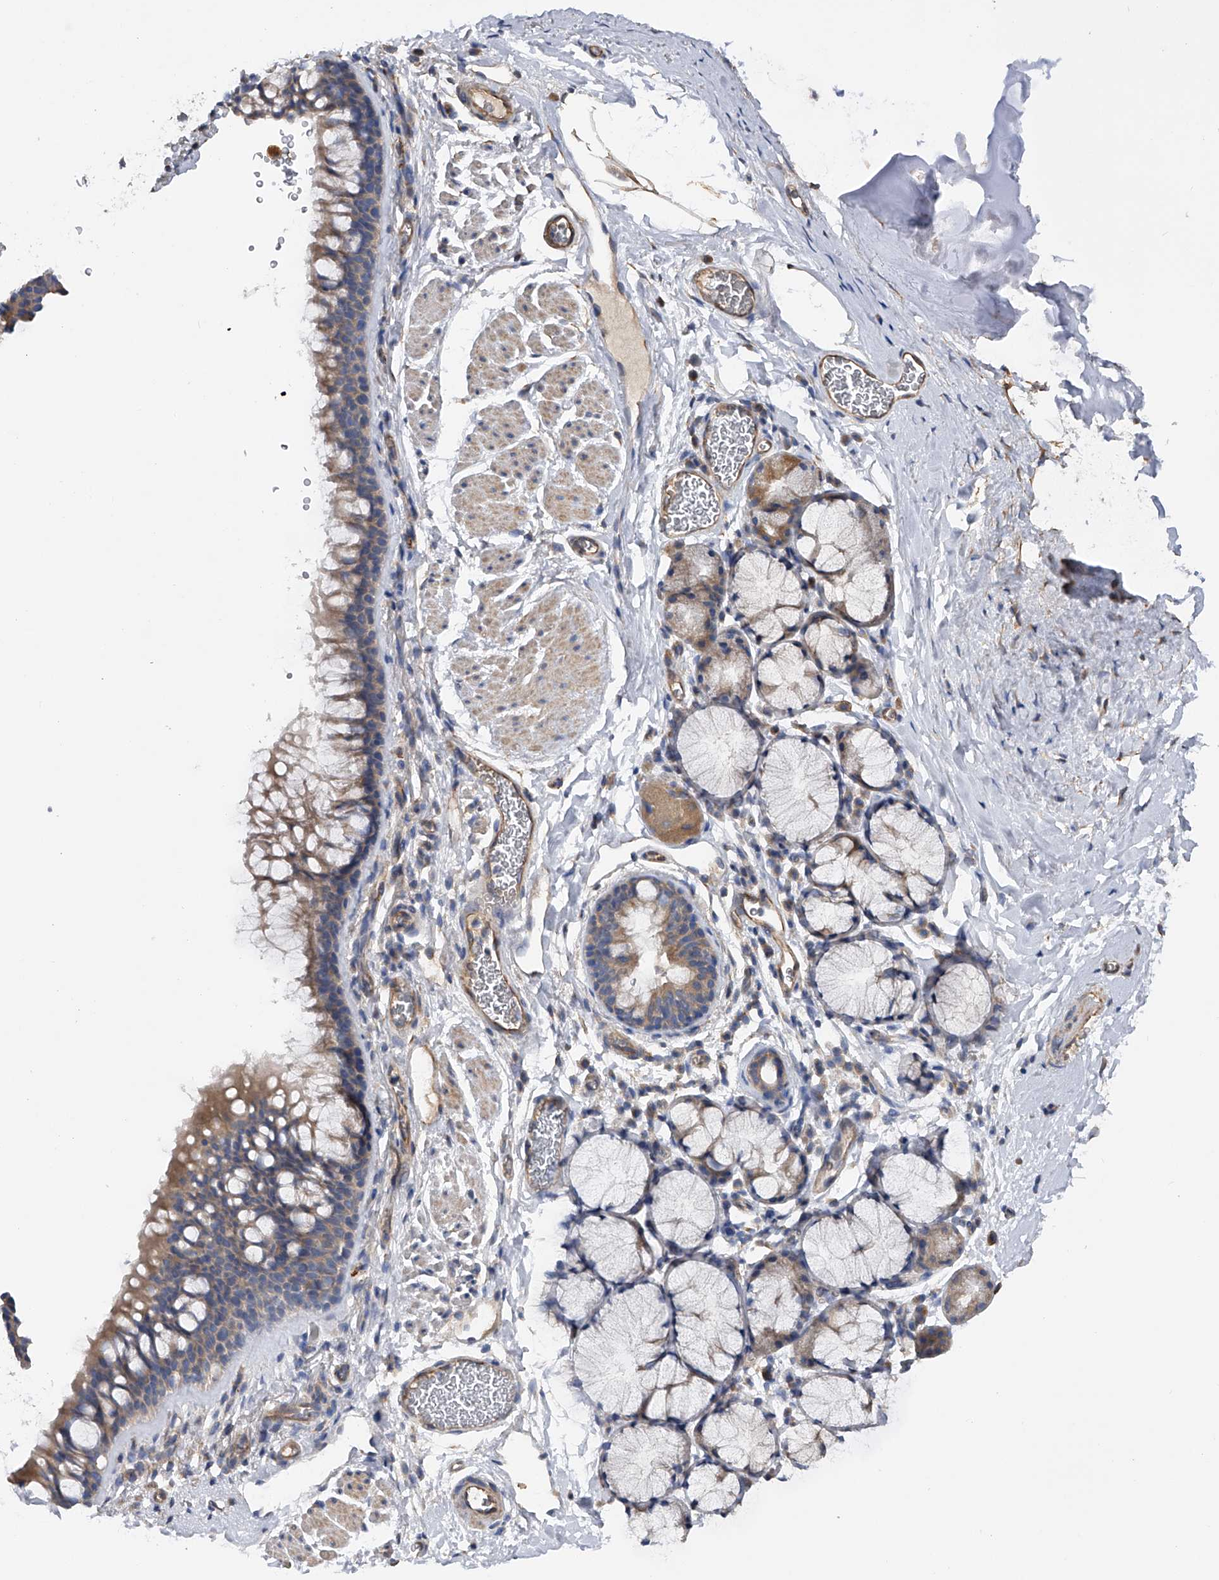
{"staining": {"intensity": "weak", "quantity": "25%-75%", "location": "cytoplasmic/membranous"}, "tissue": "bronchus", "cell_type": "Respiratory epithelial cells", "image_type": "normal", "snomed": [{"axis": "morphology", "description": "Normal tissue, NOS"}, {"axis": "topography", "description": "Cartilage tissue"}, {"axis": "topography", "description": "Bronchus"}], "caption": "Bronchus stained with DAB (3,3'-diaminobenzidine) immunohistochemistry (IHC) reveals low levels of weak cytoplasmic/membranous expression in approximately 25%-75% of respiratory epithelial cells. (DAB IHC with brightfield microscopy, high magnification).", "gene": "RWDD2A", "patient": {"sex": "female", "age": 53}}